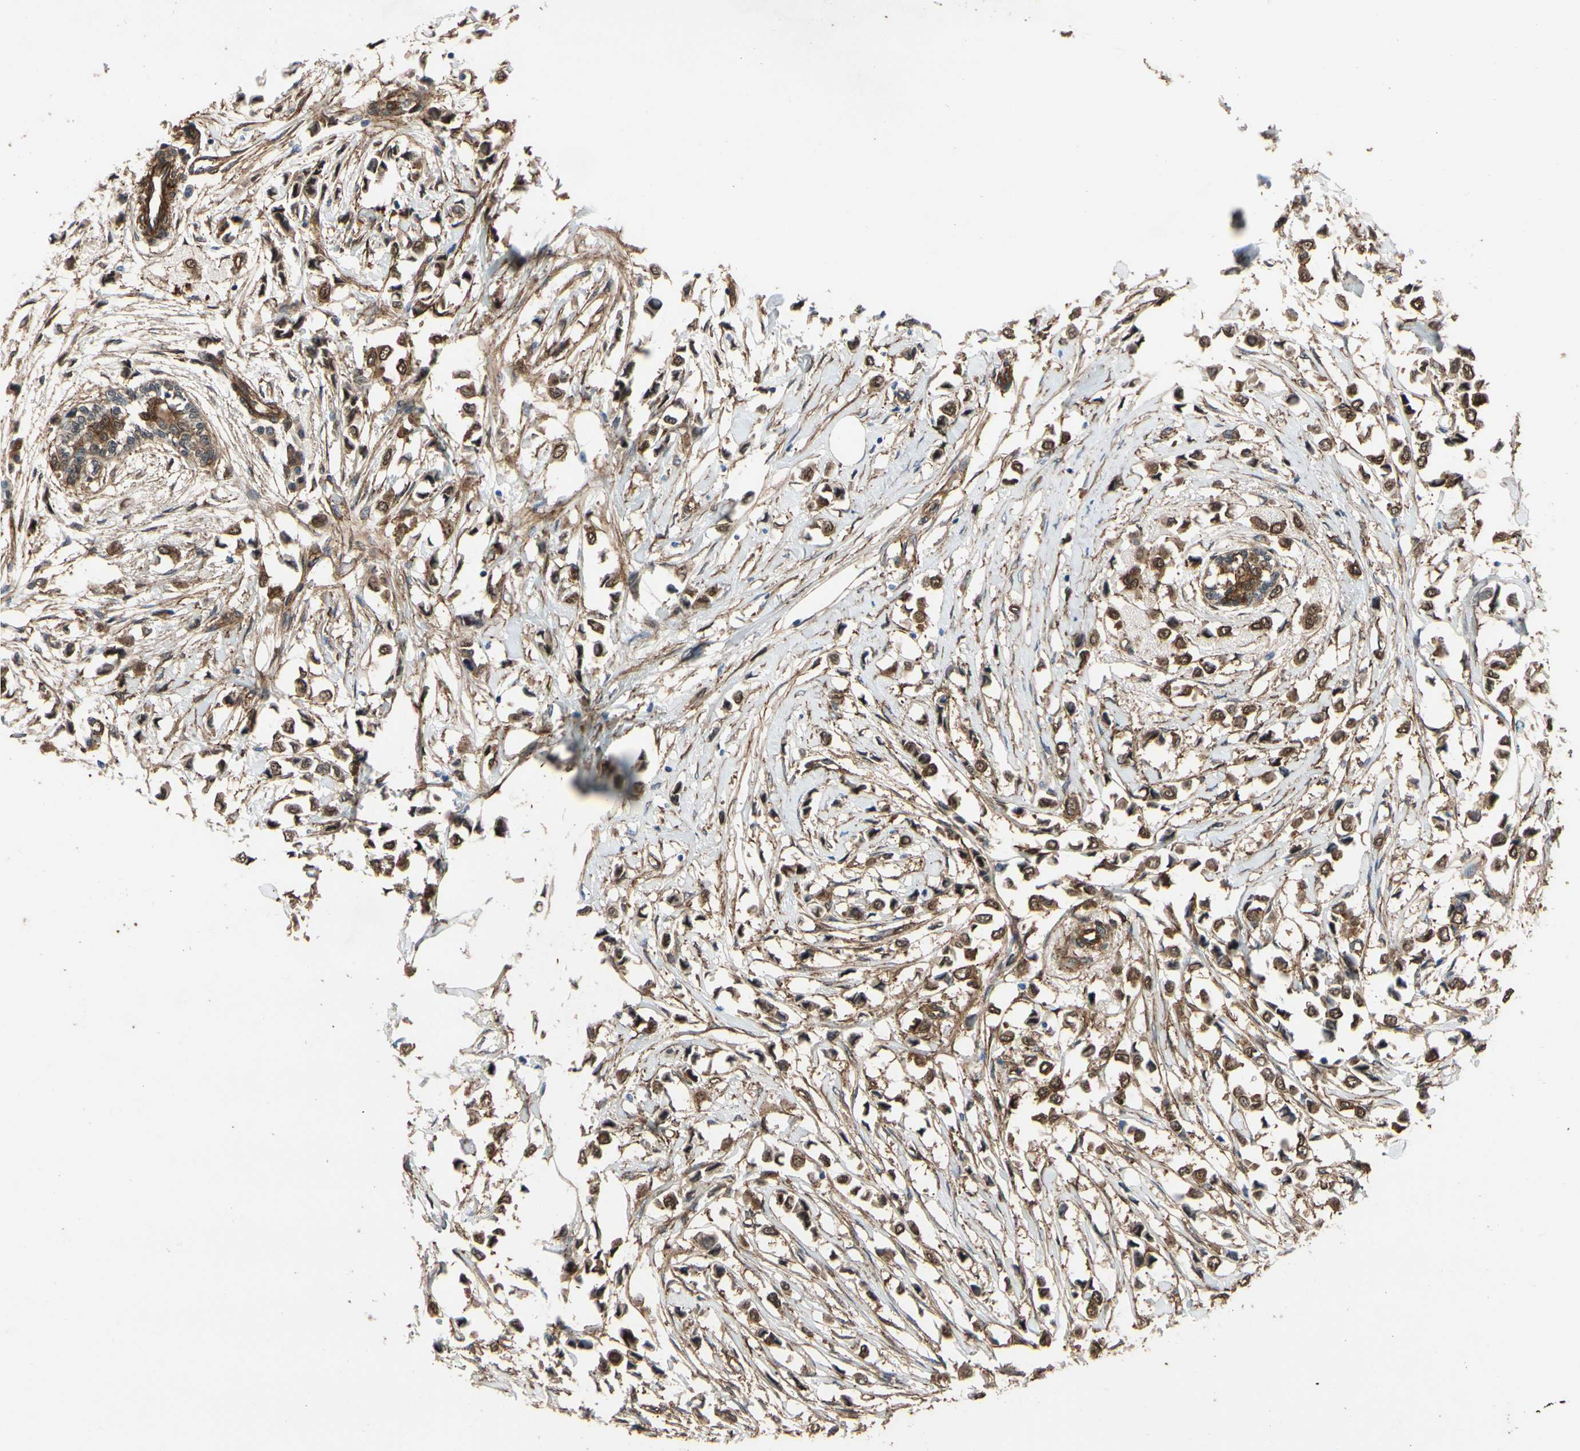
{"staining": {"intensity": "moderate", "quantity": ">75%", "location": "cytoplasmic/membranous,nuclear"}, "tissue": "breast cancer", "cell_type": "Tumor cells", "image_type": "cancer", "snomed": [{"axis": "morphology", "description": "Lobular carcinoma"}, {"axis": "topography", "description": "Breast"}], "caption": "Protein expression analysis of human breast cancer reveals moderate cytoplasmic/membranous and nuclear positivity in approximately >75% of tumor cells. The staining is performed using DAB brown chromogen to label protein expression. The nuclei are counter-stained blue using hematoxylin.", "gene": "CTTNBP2", "patient": {"sex": "female", "age": 51}}